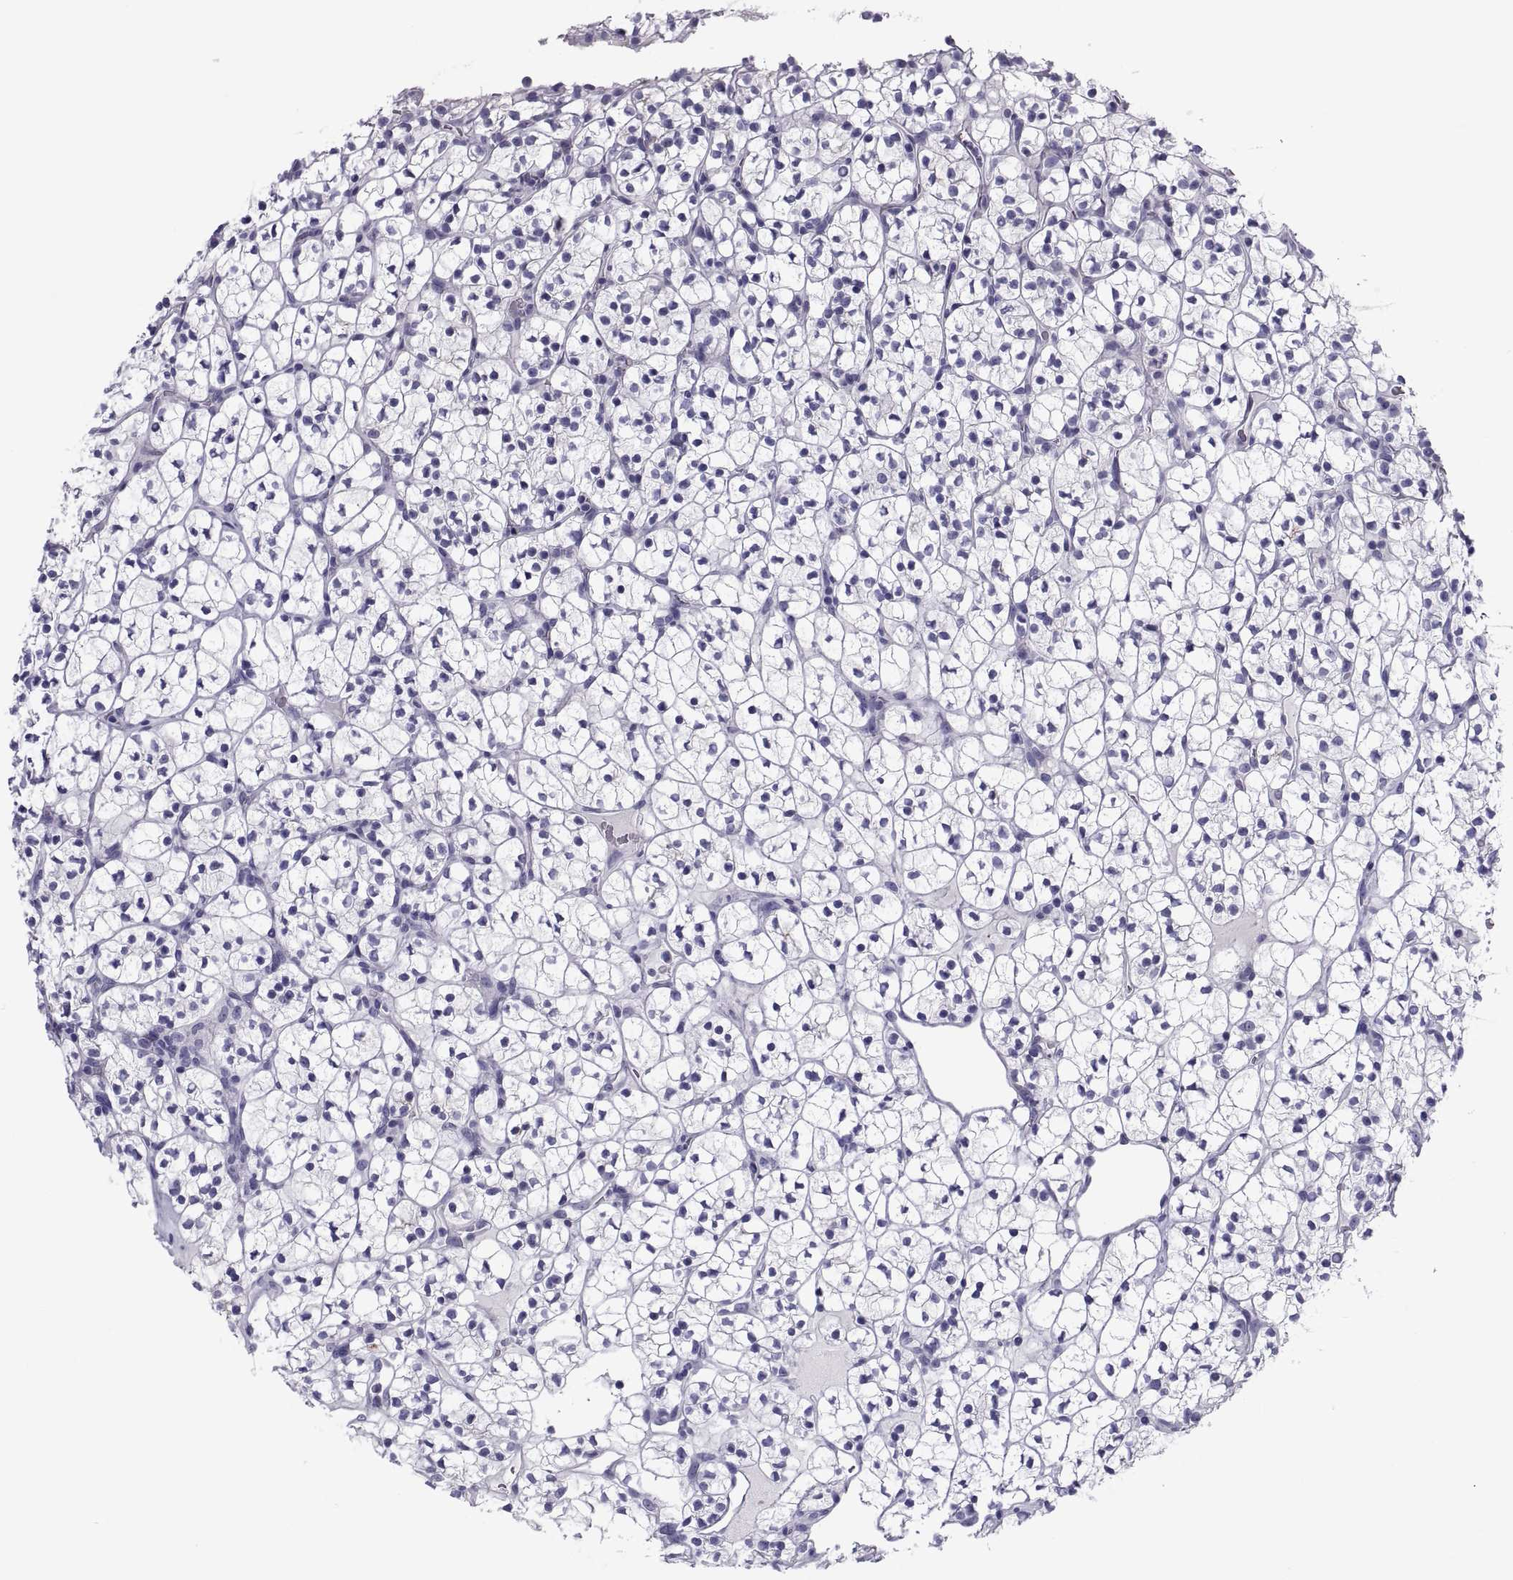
{"staining": {"intensity": "negative", "quantity": "none", "location": "none"}, "tissue": "renal cancer", "cell_type": "Tumor cells", "image_type": "cancer", "snomed": [{"axis": "morphology", "description": "Adenocarcinoma, NOS"}, {"axis": "topography", "description": "Kidney"}], "caption": "Immunohistochemical staining of human renal cancer (adenocarcinoma) exhibits no significant staining in tumor cells.", "gene": "NPTX2", "patient": {"sex": "female", "age": 89}}